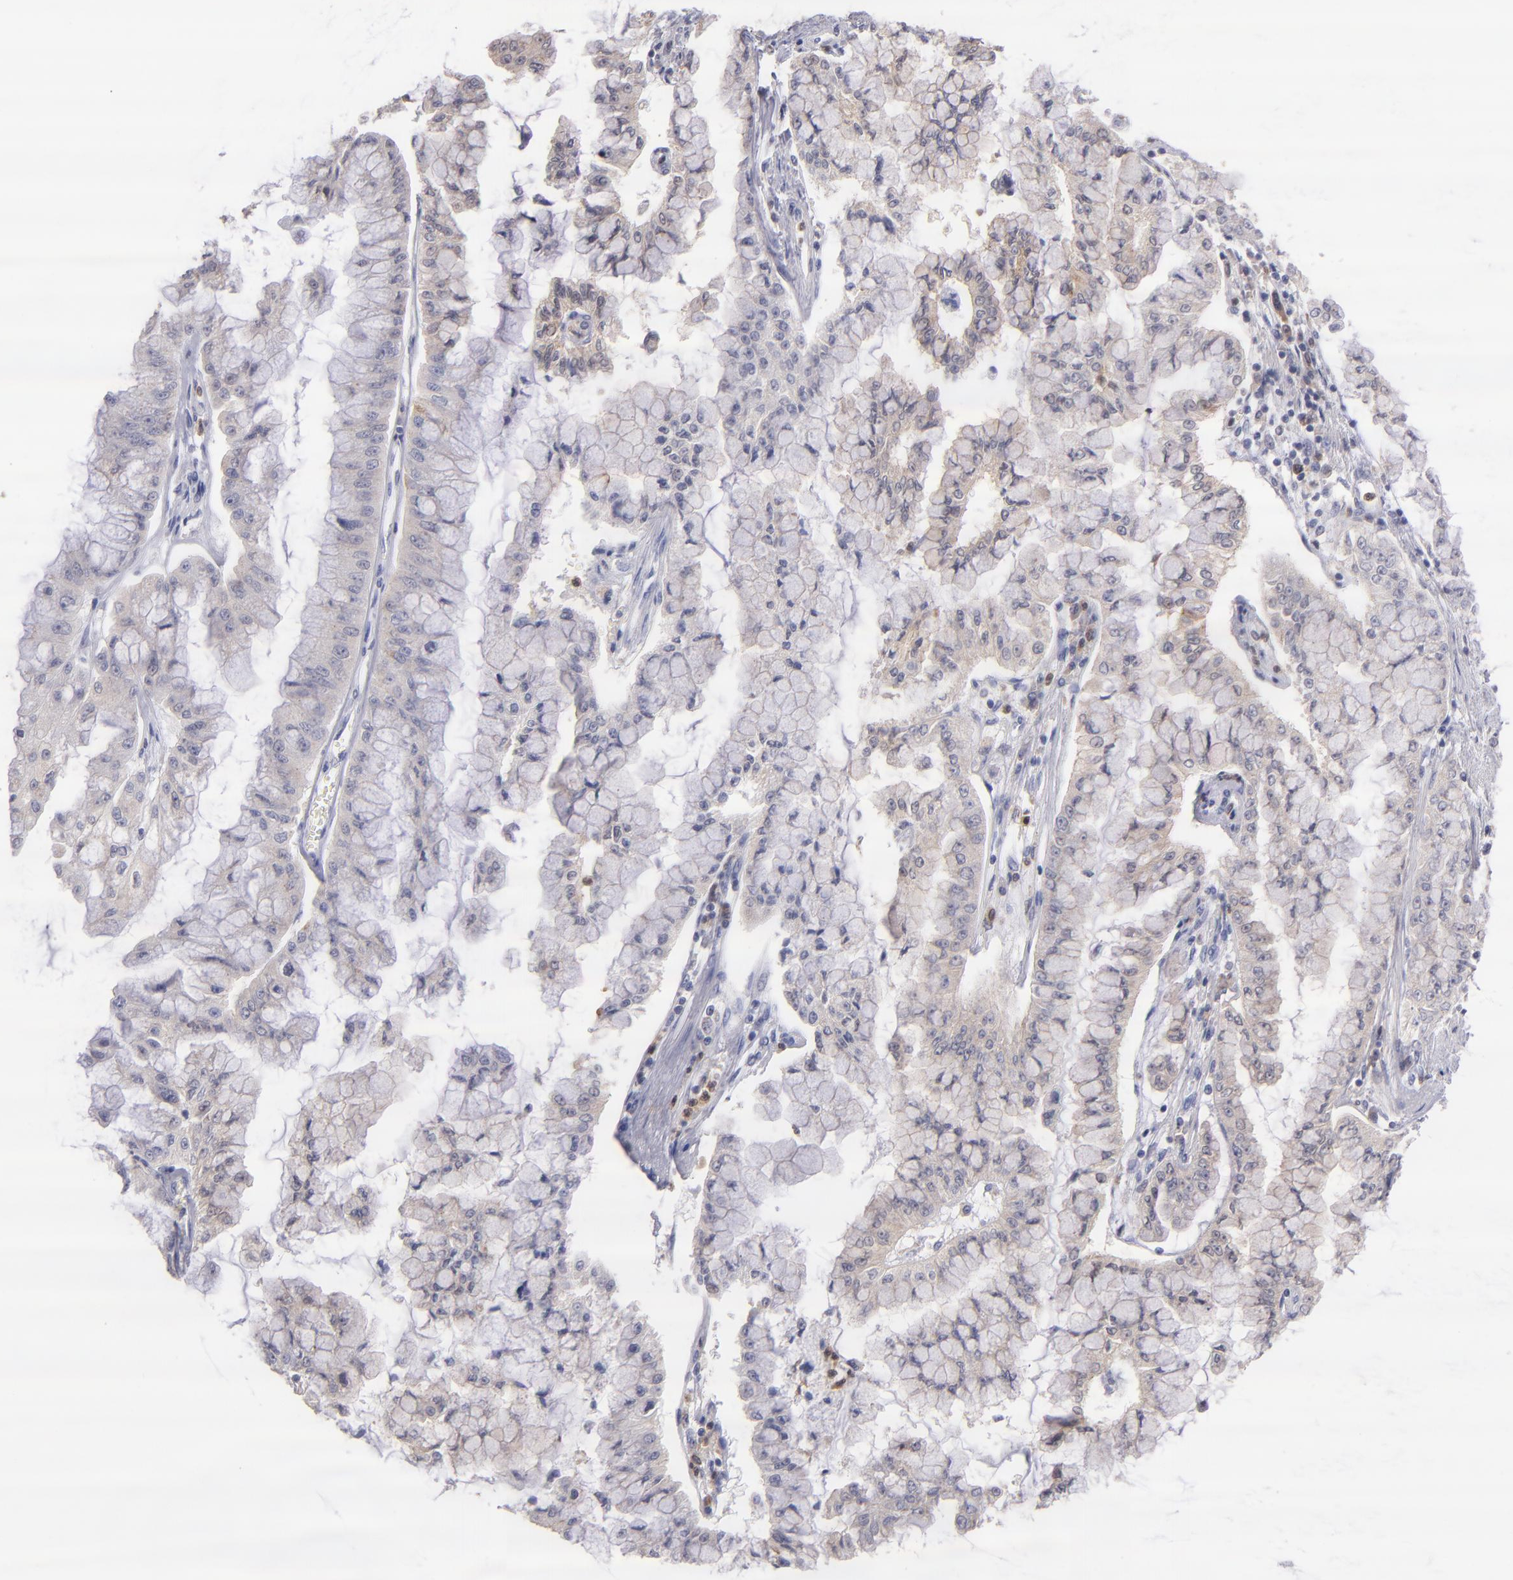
{"staining": {"intensity": "weak", "quantity": "25%-75%", "location": "cytoplasmic/membranous"}, "tissue": "liver cancer", "cell_type": "Tumor cells", "image_type": "cancer", "snomed": [{"axis": "morphology", "description": "Cholangiocarcinoma"}, {"axis": "topography", "description": "Liver"}], "caption": "The photomicrograph reveals a brown stain indicating the presence of a protein in the cytoplasmic/membranous of tumor cells in cholangiocarcinoma (liver).", "gene": "PRKCD", "patient": {"sex": "female", "age": 79}}